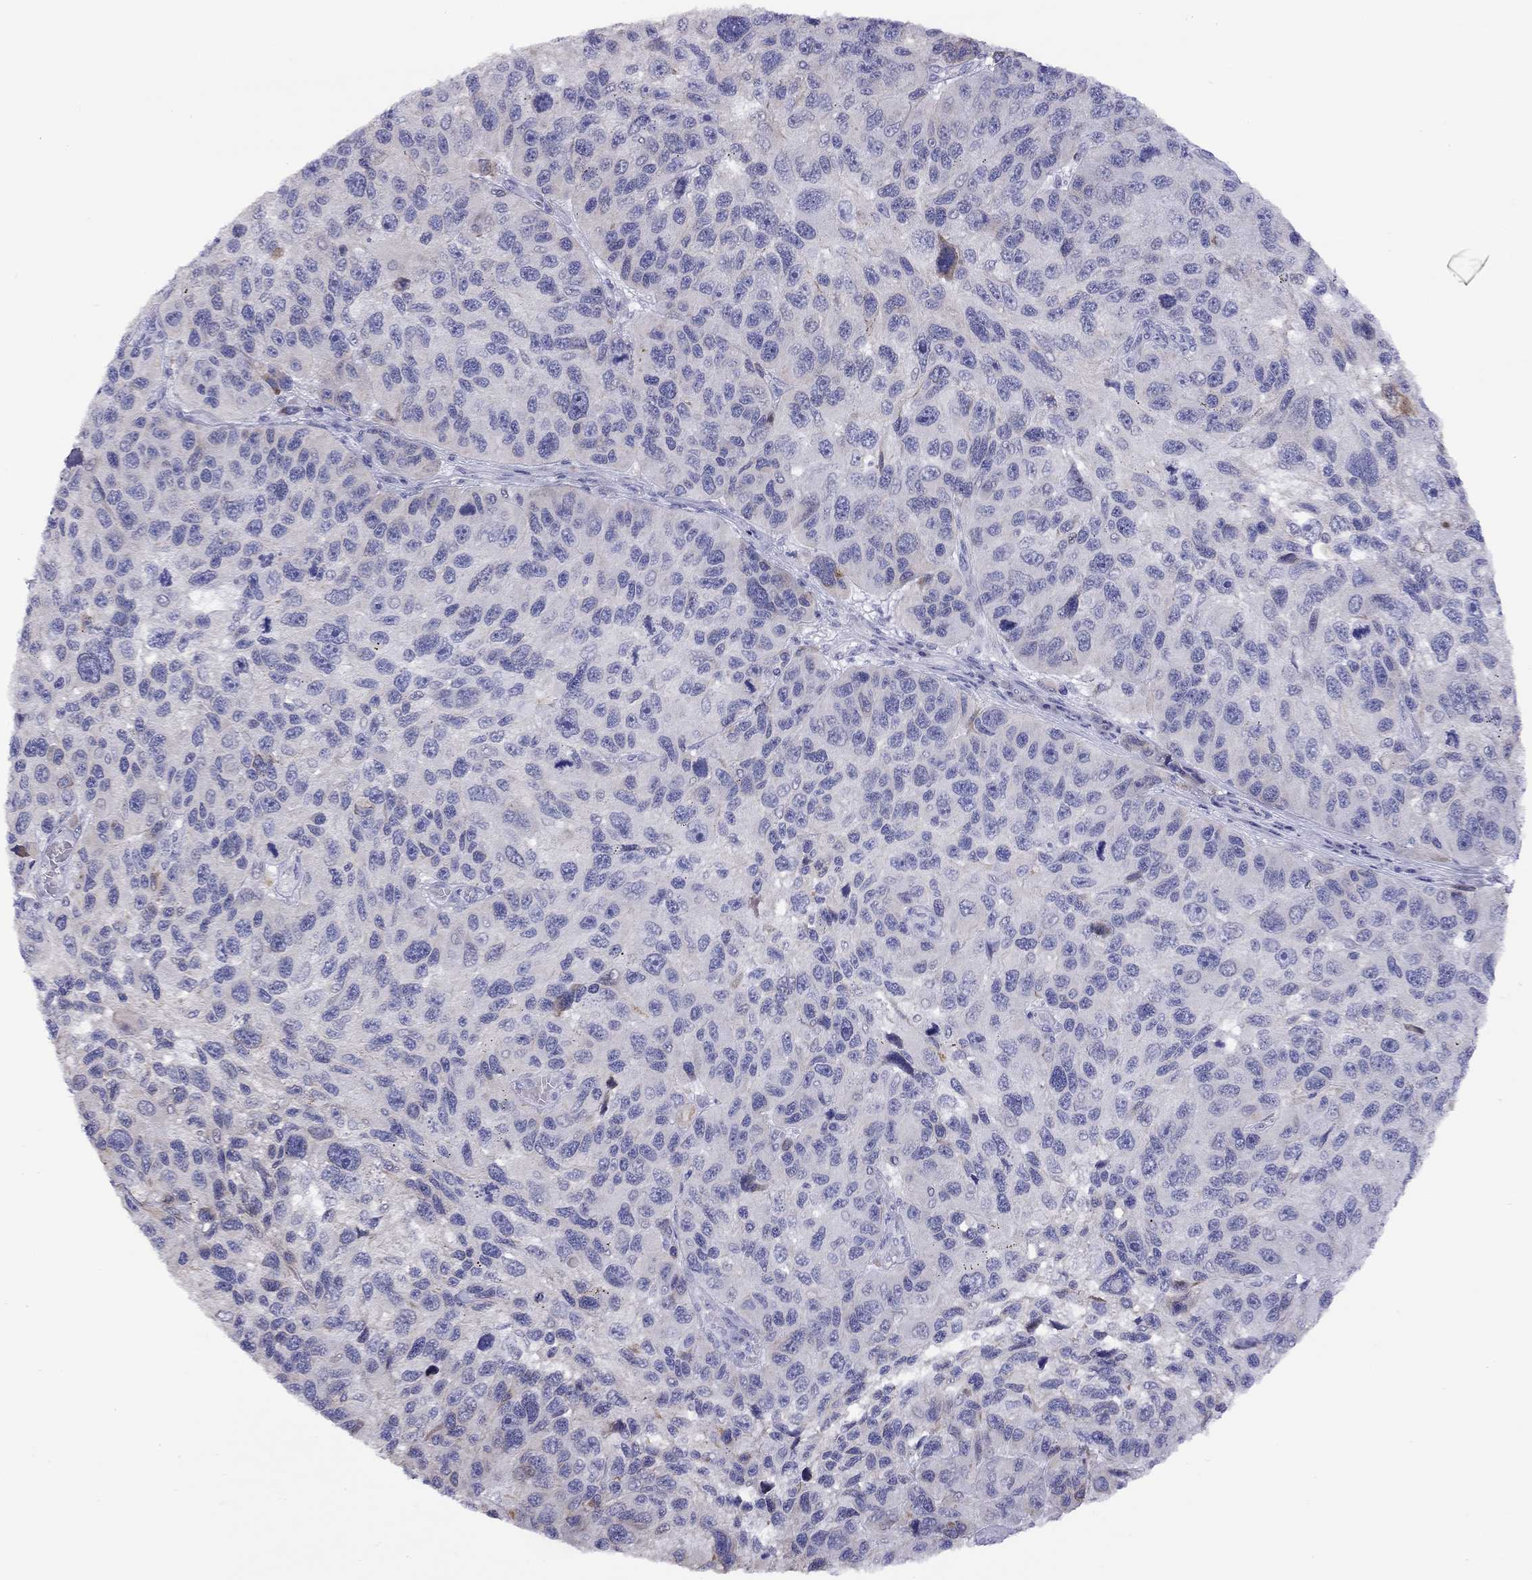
{"staining": {"intensity": "strong", "quantity": "<25%", "location": "cytoplasmic/membranous"}, "tissue": "melanoma", "cell_type": "Tumor cells", "image_type": "cancer", "snomed": [{"axis": "morphology", "description": "Malignant melanoma, NOS"}, {"axis": "topography", "description": "Skin"}], "caption": "The photomicrograph reveals a brown stain indicating the presence of a protein in the cytoplasmic/membranous of tumor cells in malignant melanoma.", "gene": "CPNE4", "patient": {"sex": "male", "age": 53}}